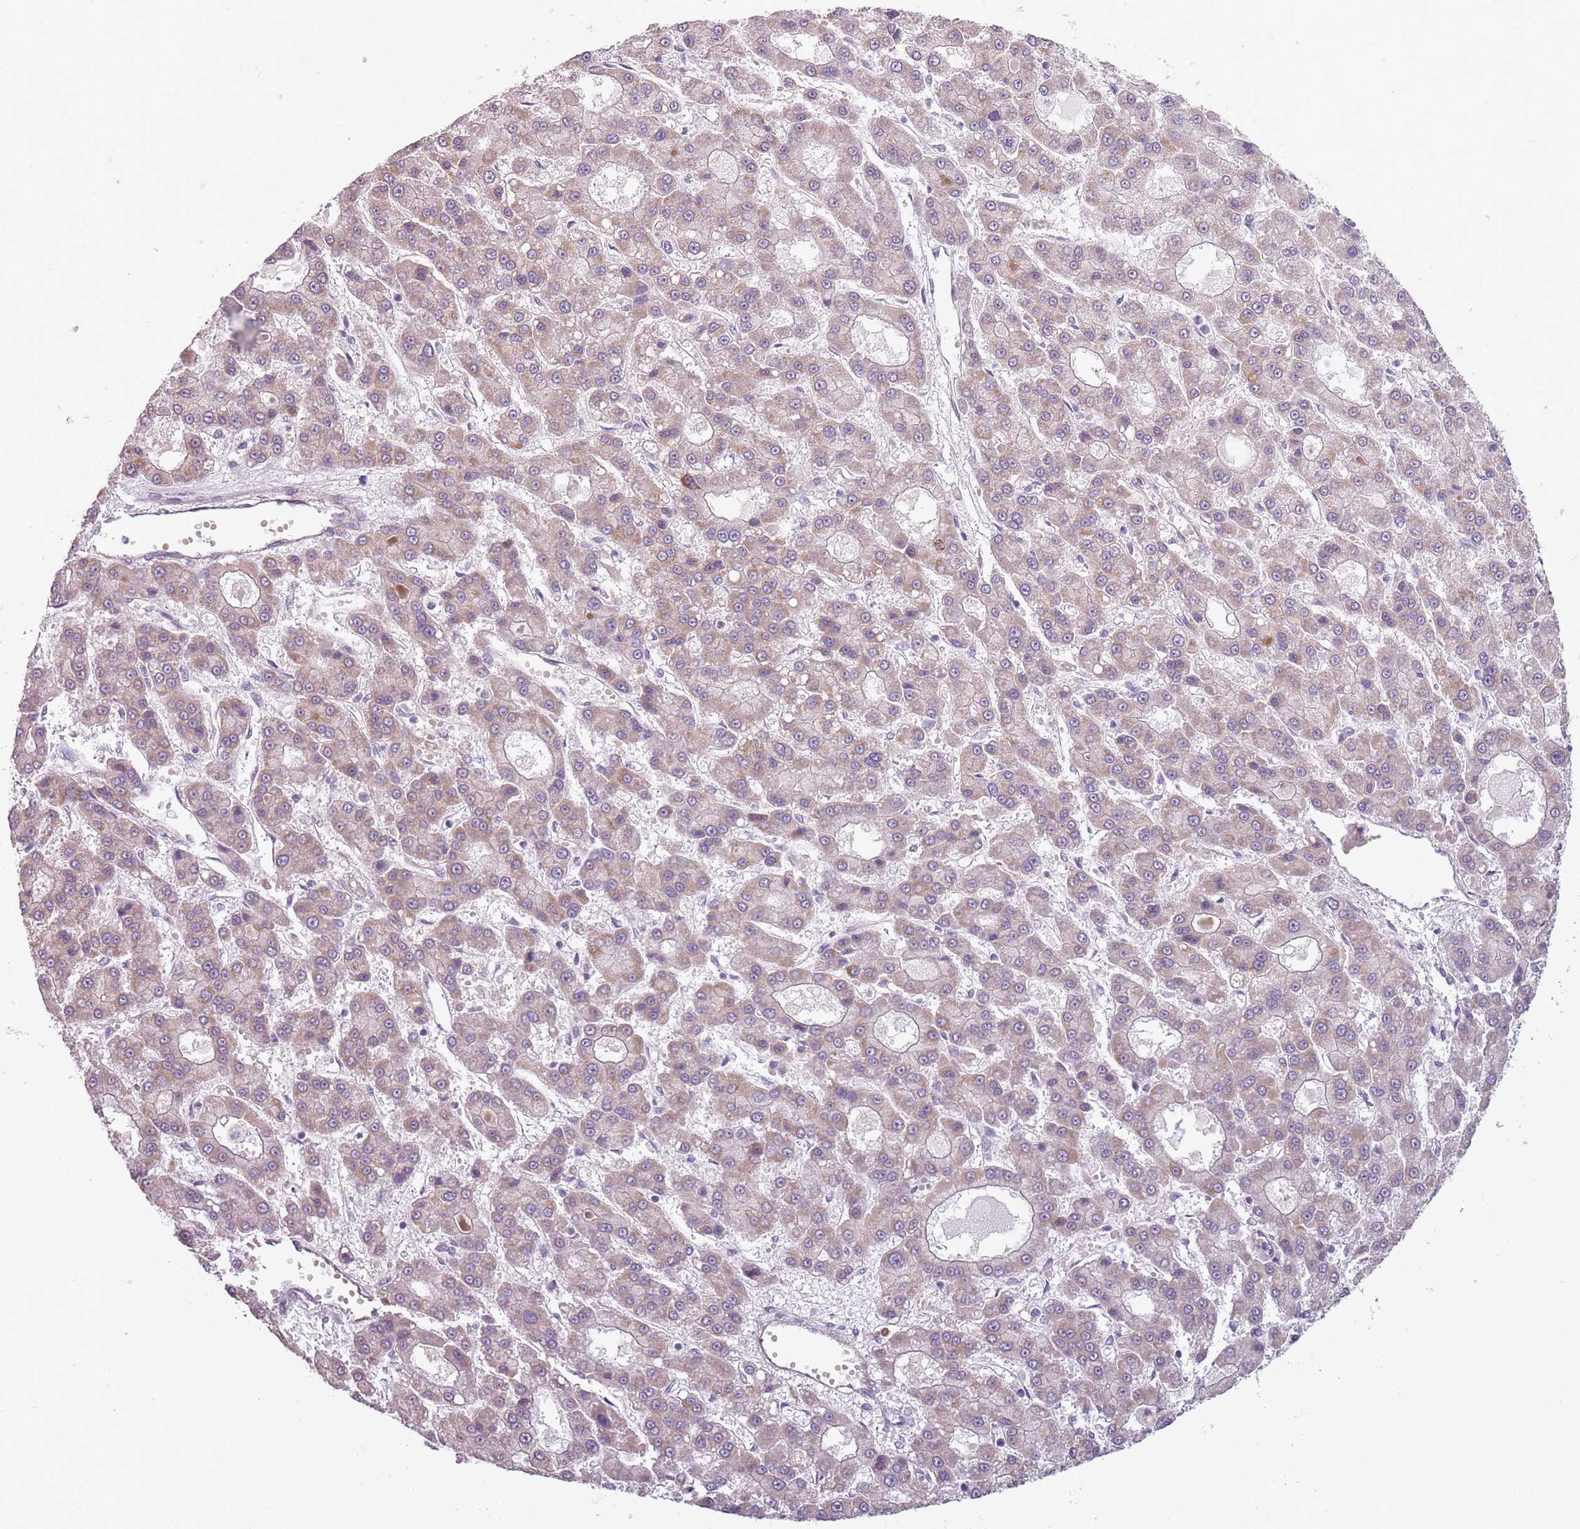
{"staining": {"intensity": "weak", "quantity": "<25%", "location": "cytoplasmic/membranous"}, "tissue": "liver cancer", "cell_type": "Tumor cells", "image_type": "cancer", "snomed": [{"axis": "morphology", "description": "Carcinoma, Hepatocellular, NOS"}, {"axis": "topography", "description": "Liver"}], "caption": "Protein analysis of liver cancer (hepatocellular carcinoma) exhibits no significant staining in tumor cells.", "gene": "TLCD2", "patient": {"sex": "male", "age": 70}}